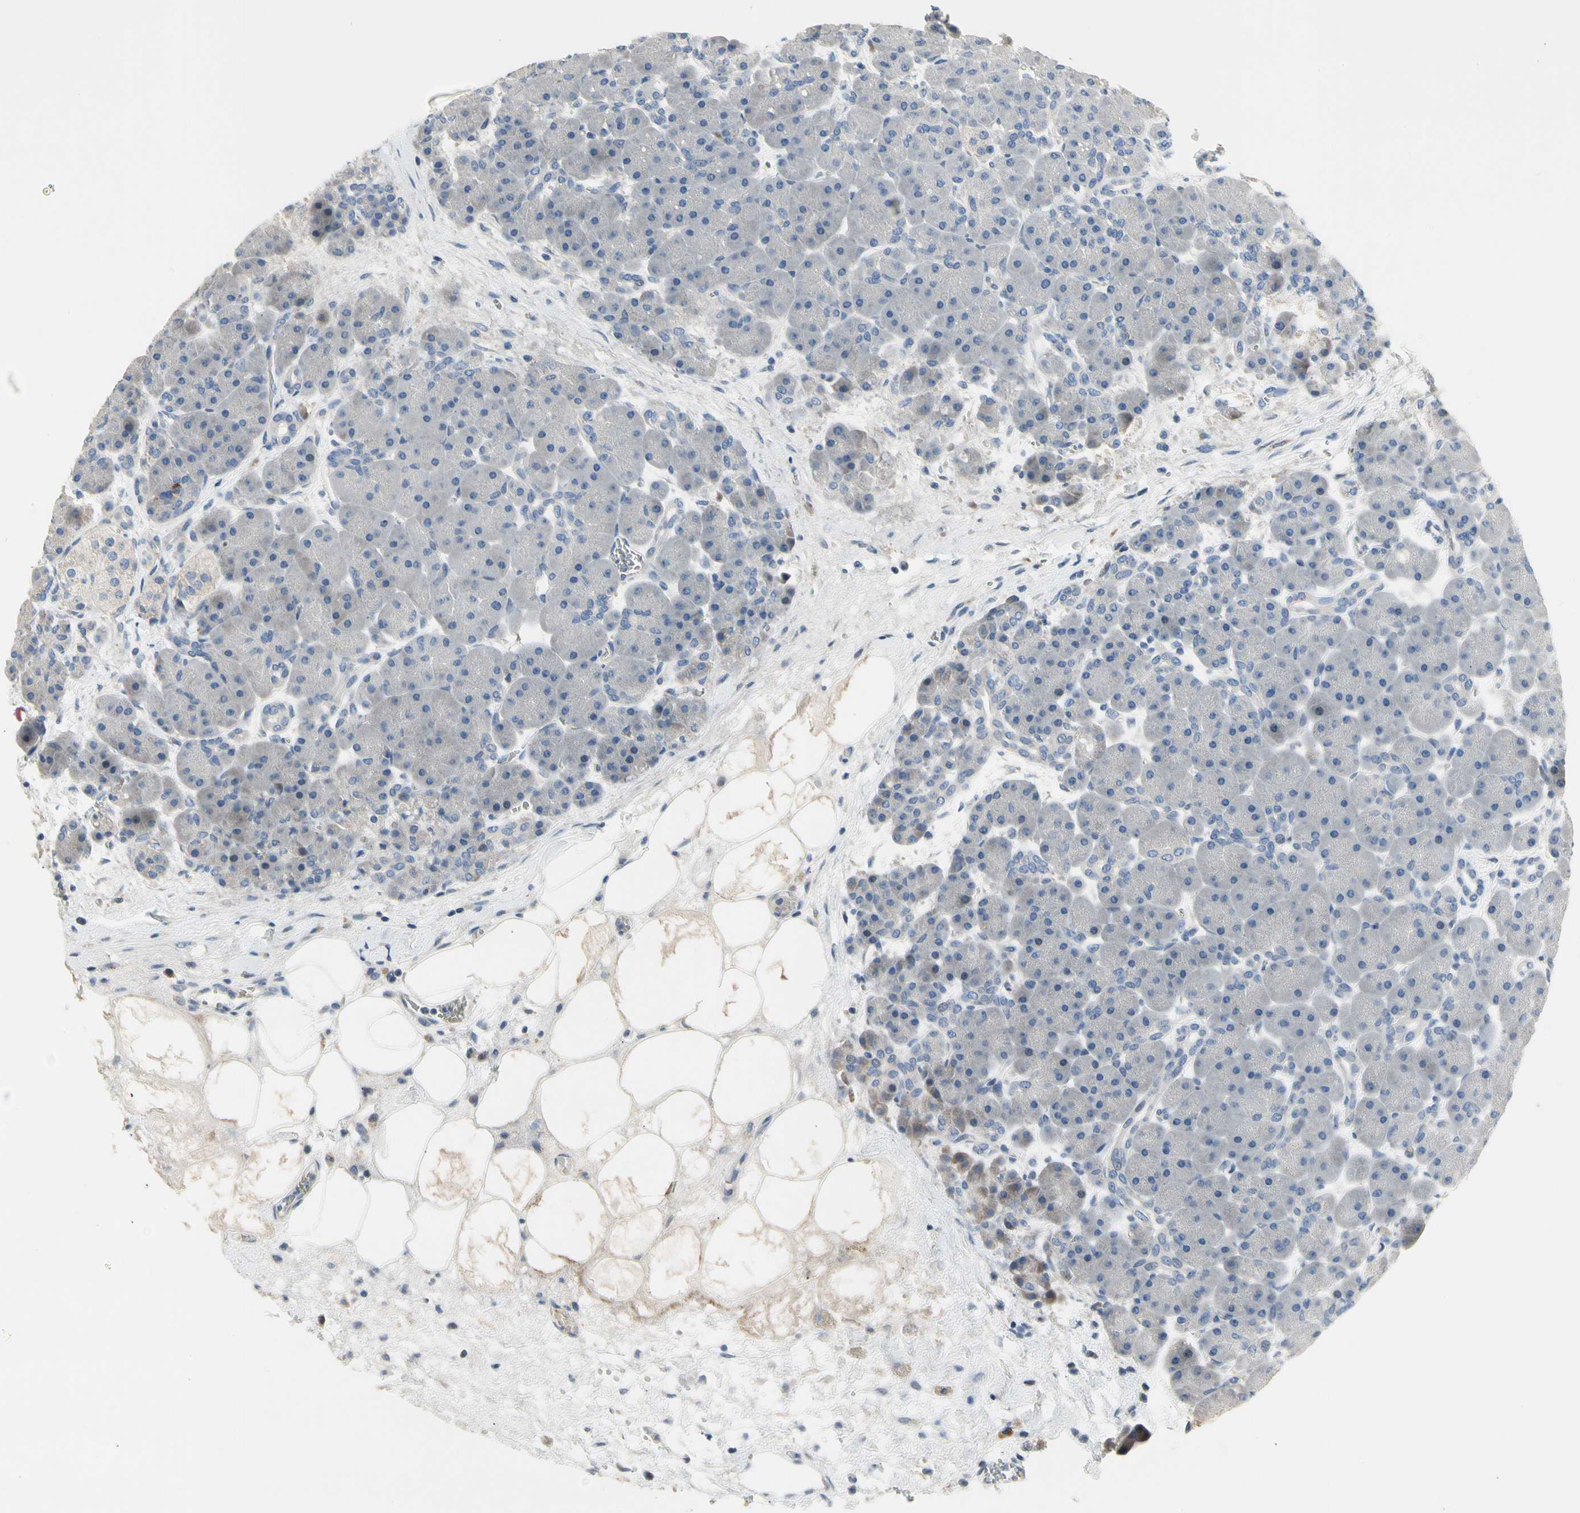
{"staining": {"intensity": "negative", "quantity": "none", "location": "none"}, "tissue": "pancreas", "cell_type": "Exocrine glandular cells", "image_type": "normal", "snomed": [{"axis": "morphology", "description": "Normal tissue, NOS"}, {"axis": "topography", "description": "Pancreas"}], "caption": "This is a histopathology image of immunohistochemistry staining of unremarkable pancreas, which shows no staining in exocrine glandular cells.", "gene": "NFASC", "patient": {"sex": "male", "age": 66}}